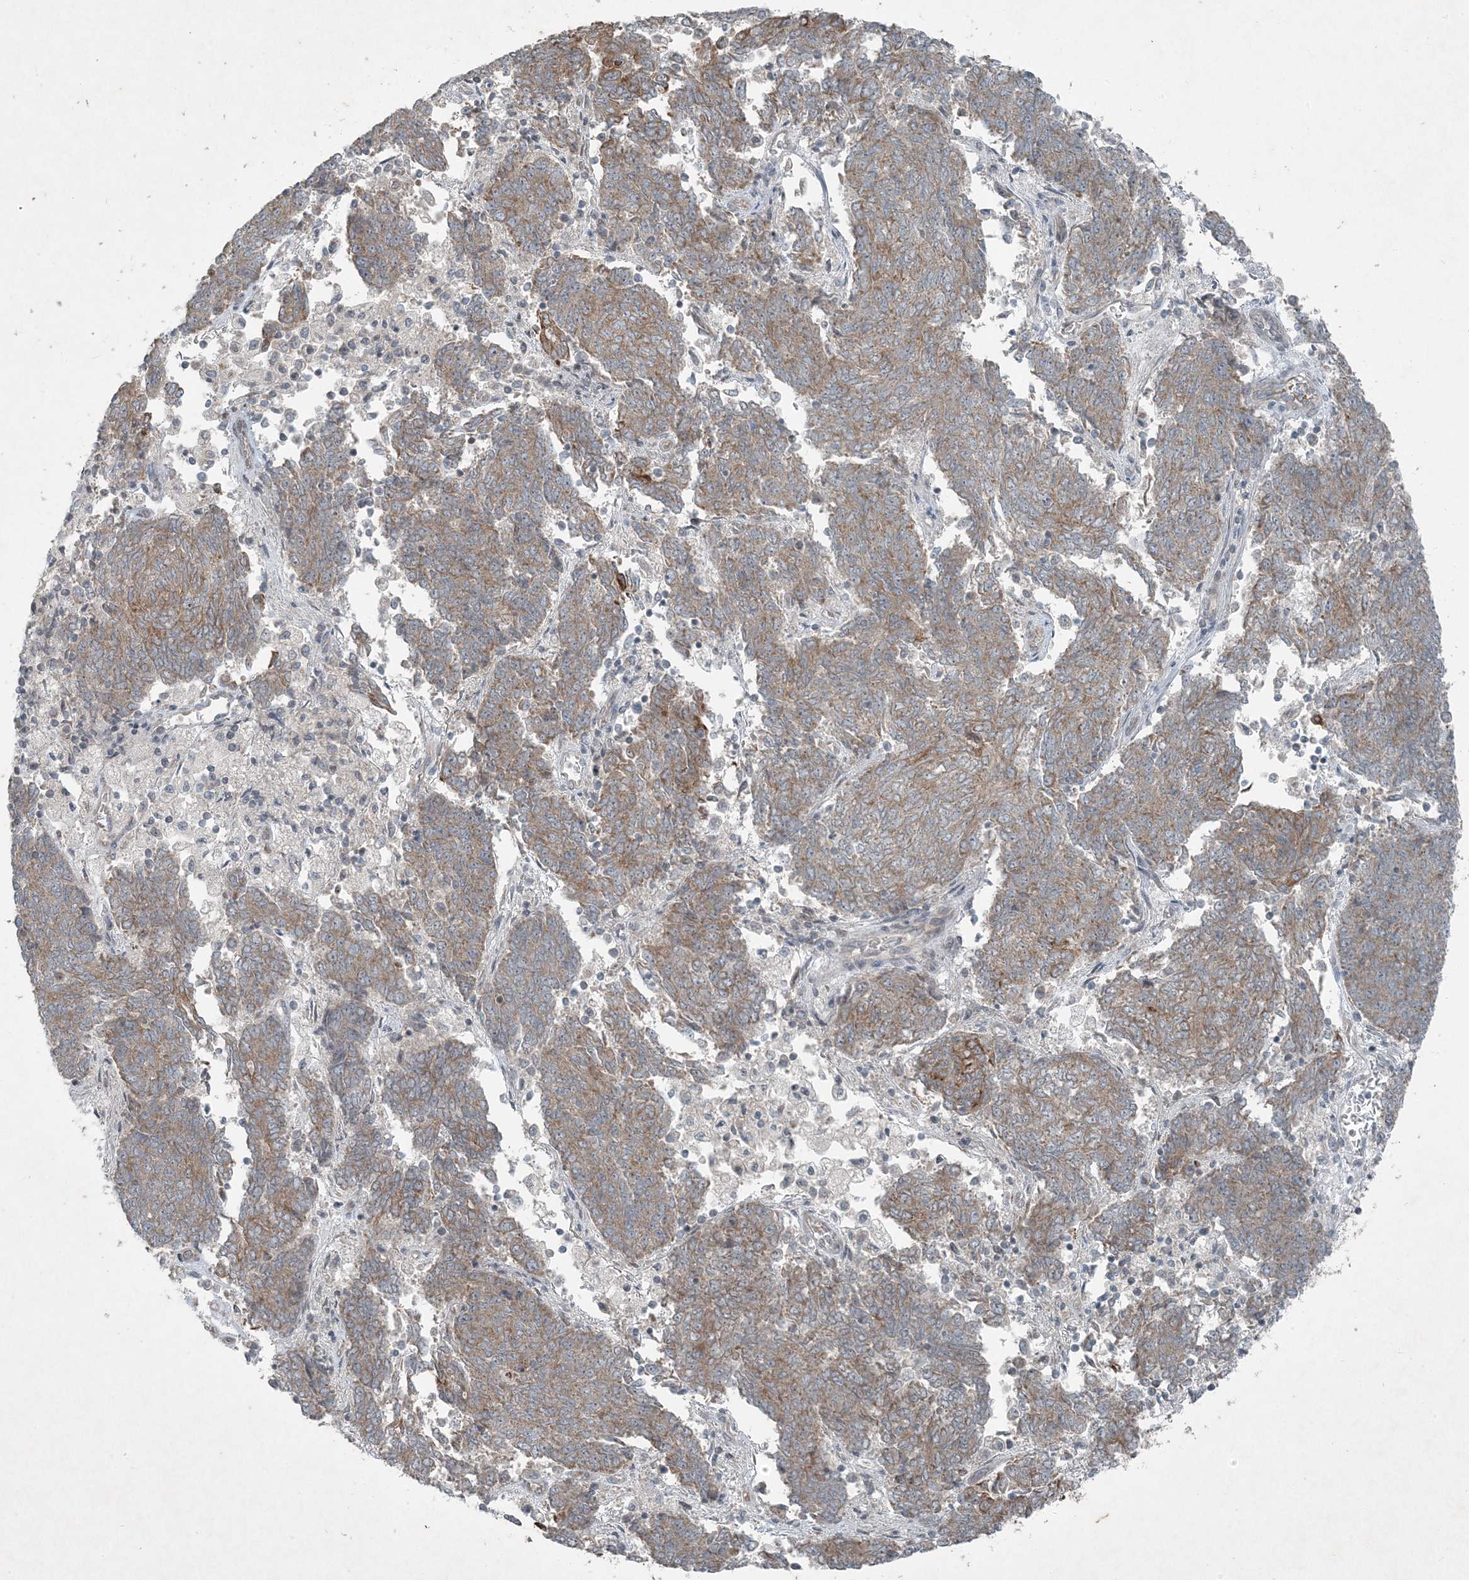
{"staining": {"intensity": "moderate", "quantity": "25%-75%", "location": "cytoplasmic/membranous"}, "tissue": "endometrial cancer", "cell_type": "Tumor cells", "image_type": "cancer", "snomed": [{"axis": "morphology", "description": "Adenocarcinoma, NOS"}, {"axis": "topography", "description": "Endometrium"}], "caption": "Adenocarcinoma (endometrial) tissue reveals moderate cytoplasmic/membranous expression in about 25%-75% of tumor cells", "gene": "PC", "patient": {"sex": "female", "age": 80}}